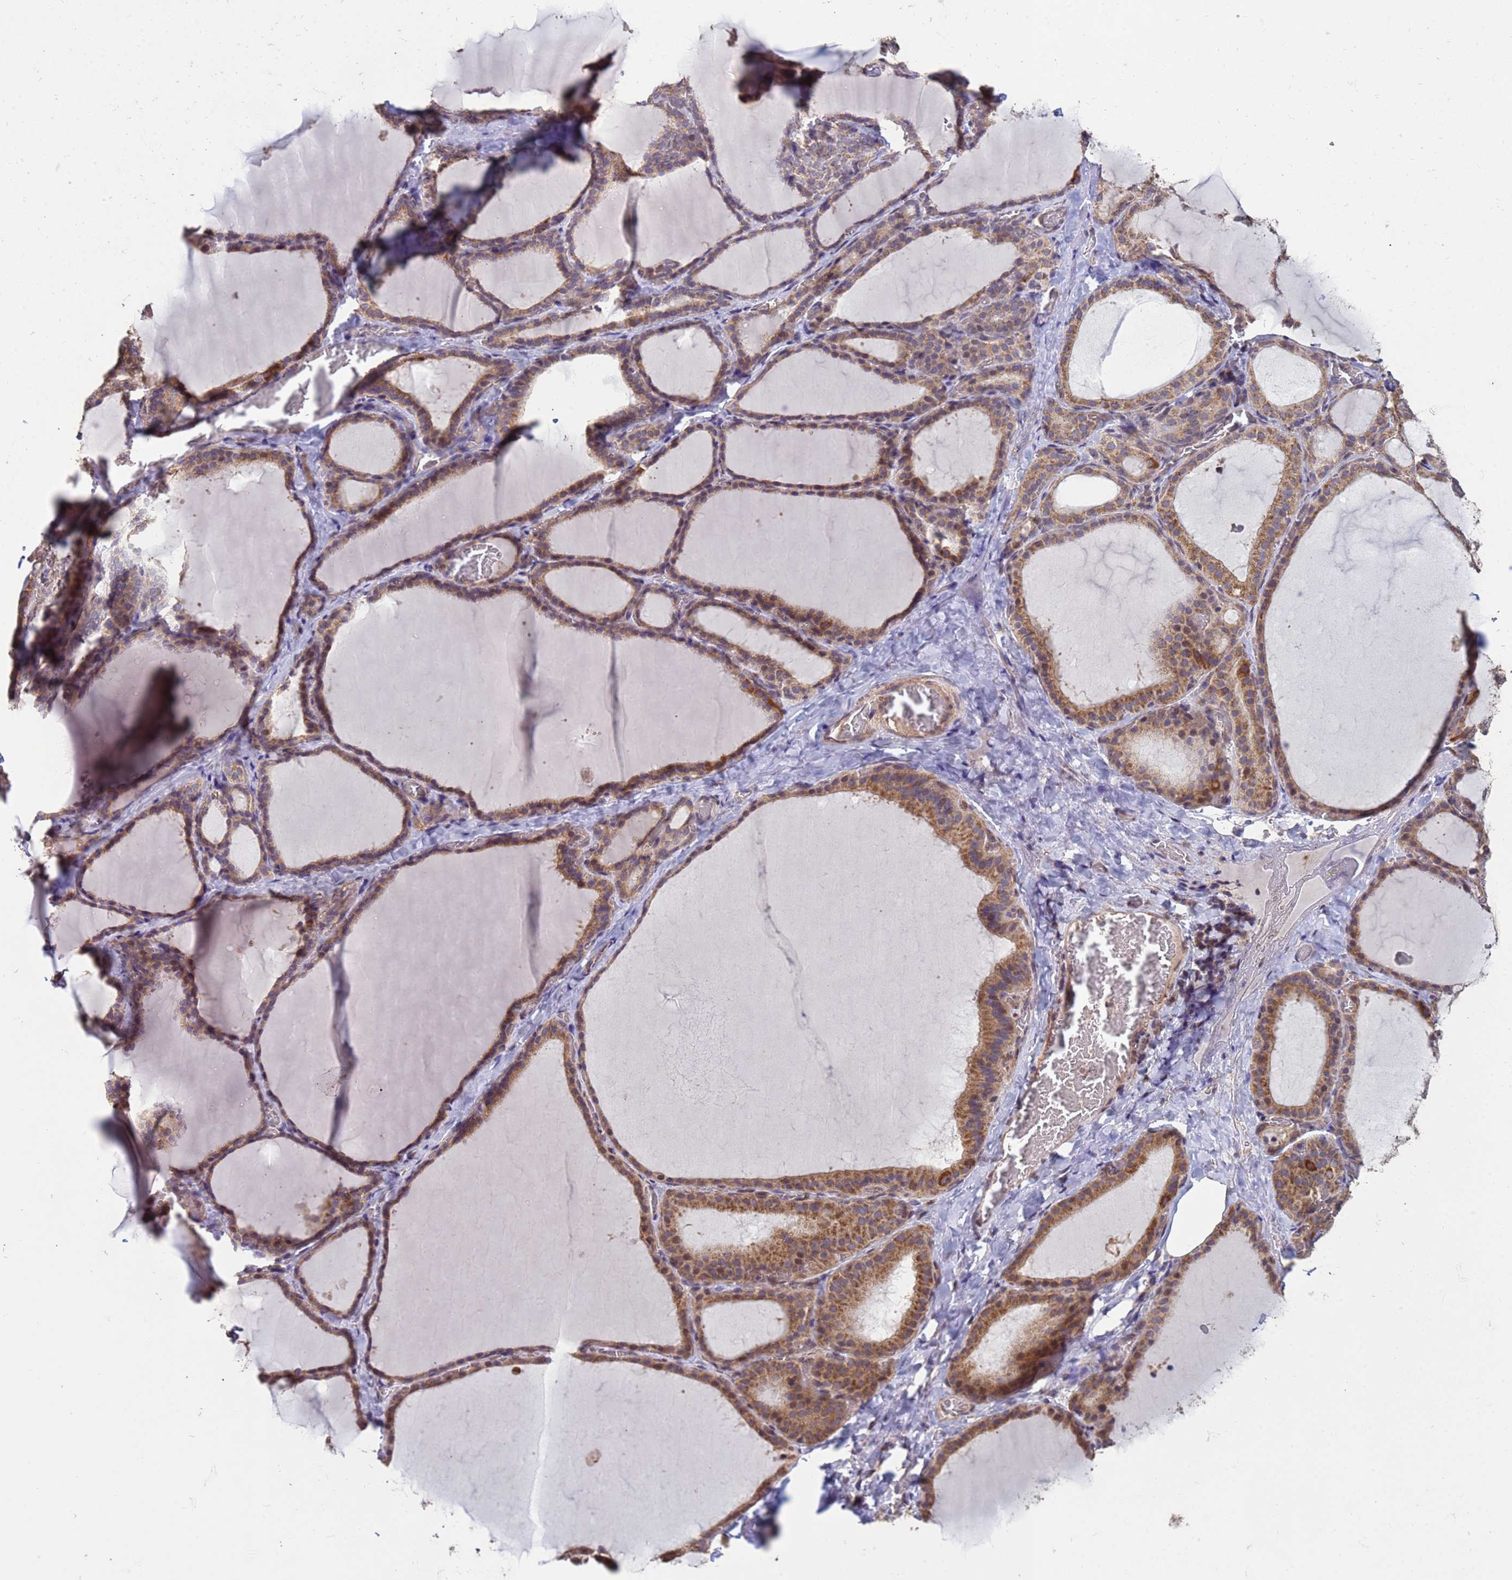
{"staining": {"intensity": "moderate", "quantity": ">75%", "location": "cytoplasmic/membranous"}, "tissue": "thyroid gland", "cell_type": "Glandular cells", "image_type": "normal", "snomed": [{"axis": "morphology", "description": "Normal tissue, NOS"}, {"axis": "topography", "description": "Thyroid gland"}], "caption": "This photomicrograph demonstrates normal thyroid gland stained with immunohistochemistry (IHC) to label a protein in brown. The cytoplasmic/membranous of glandular cells show moderate positivity for the protein. Nuclei are counter-stained blue.", "gene": "P2RX7", "patient": {"sex": "female", "age": 39}}